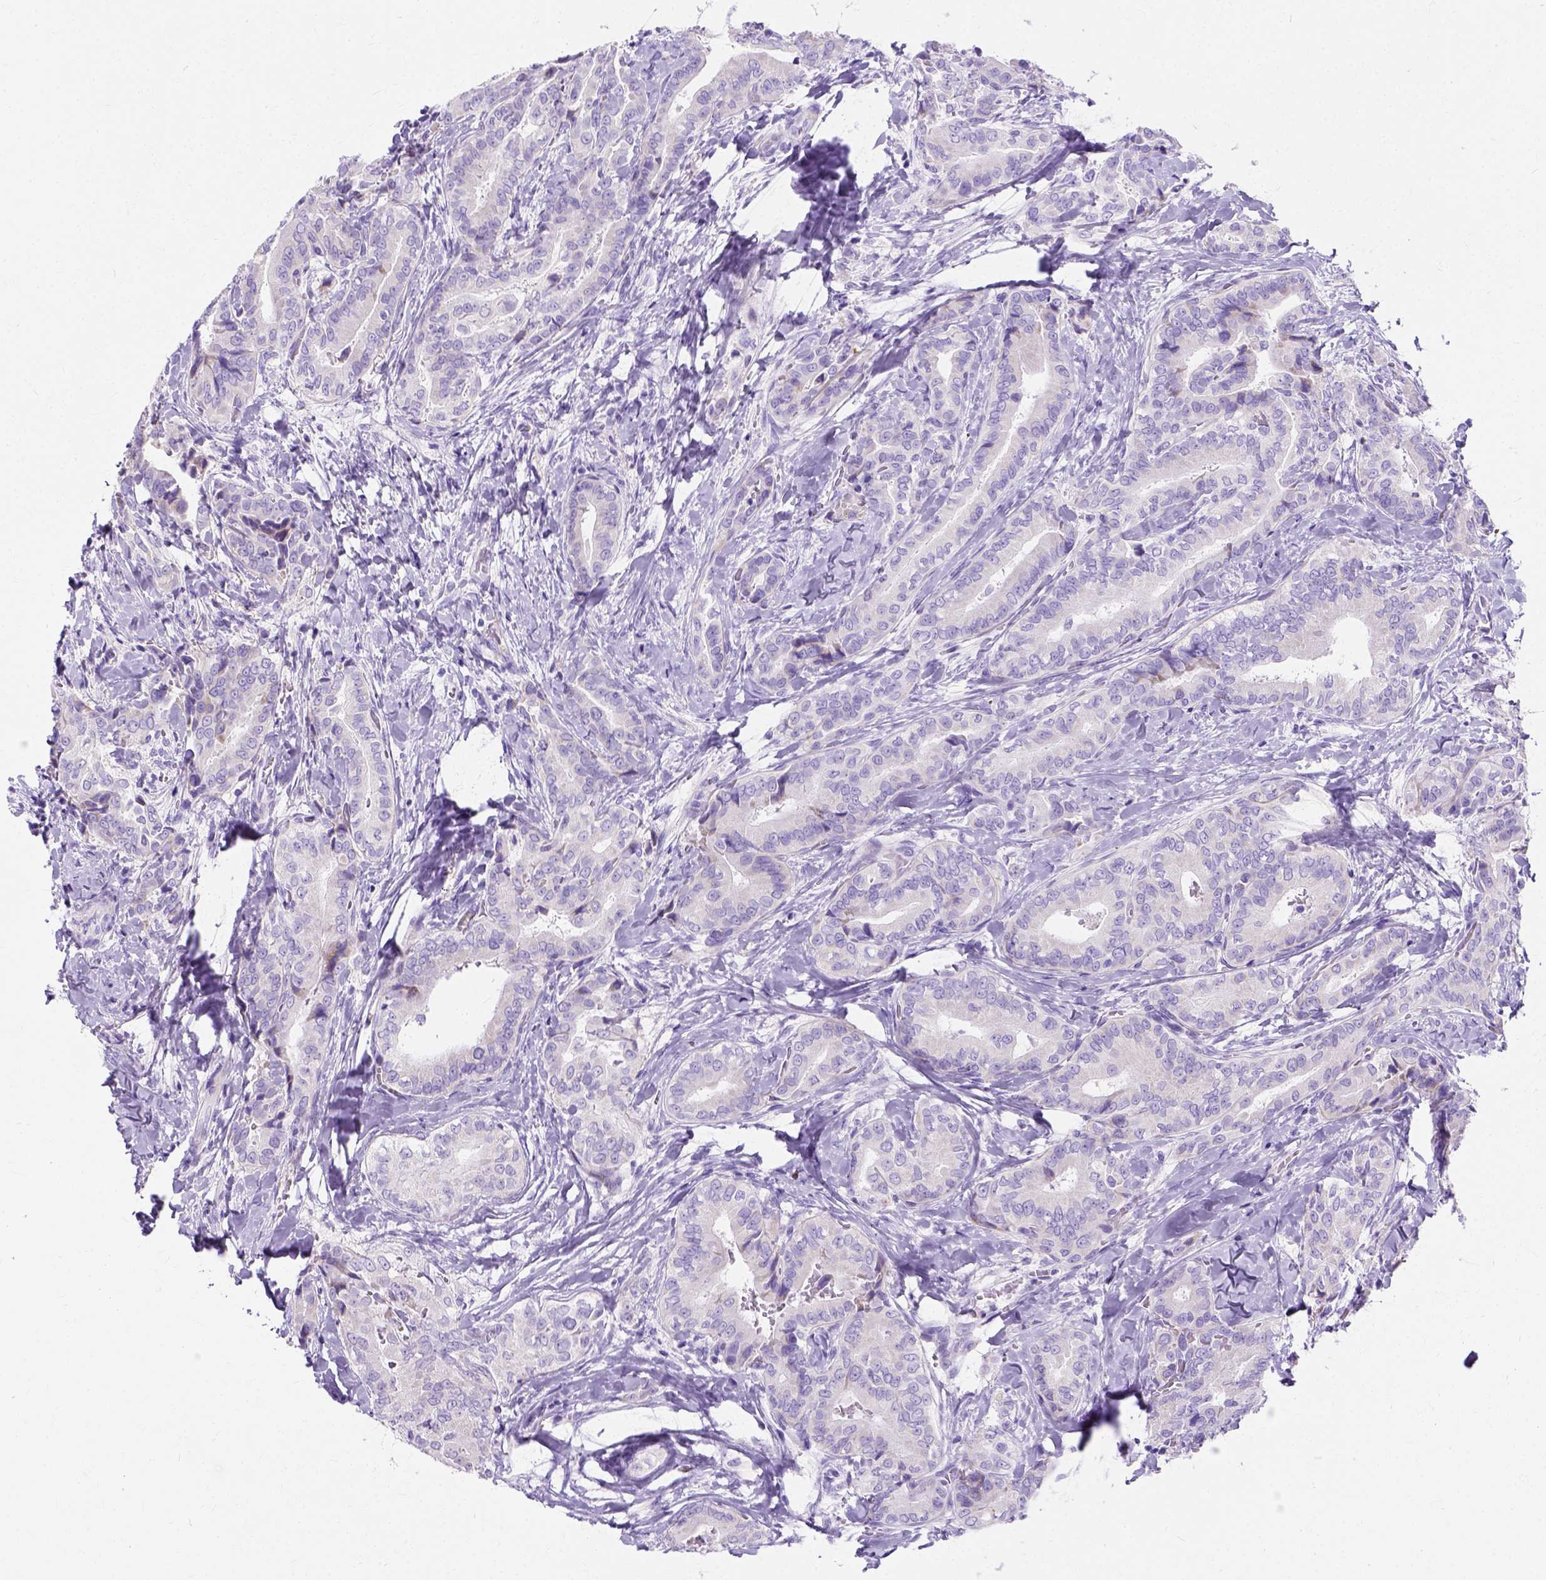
{"staining": {"intensity": "negative", "quantity": "none", "location": "none"}, "tissue": "thyroid cancer", "cell_type": "Tumor cells", "image_type": "cancer", "snomed": [{"axis": "morphology", "description": "Papillary adenocarcinoma, NOS"}, {"axis": "topography", "description": "Thyroid gland"}], "caption": "Human thyroid cancer stained for a protein using immunohistochemistry (IHC) reveals no expression in tumor cells.", "gene": "MYH15", "patient": {"sex": "male", "age": 61}}